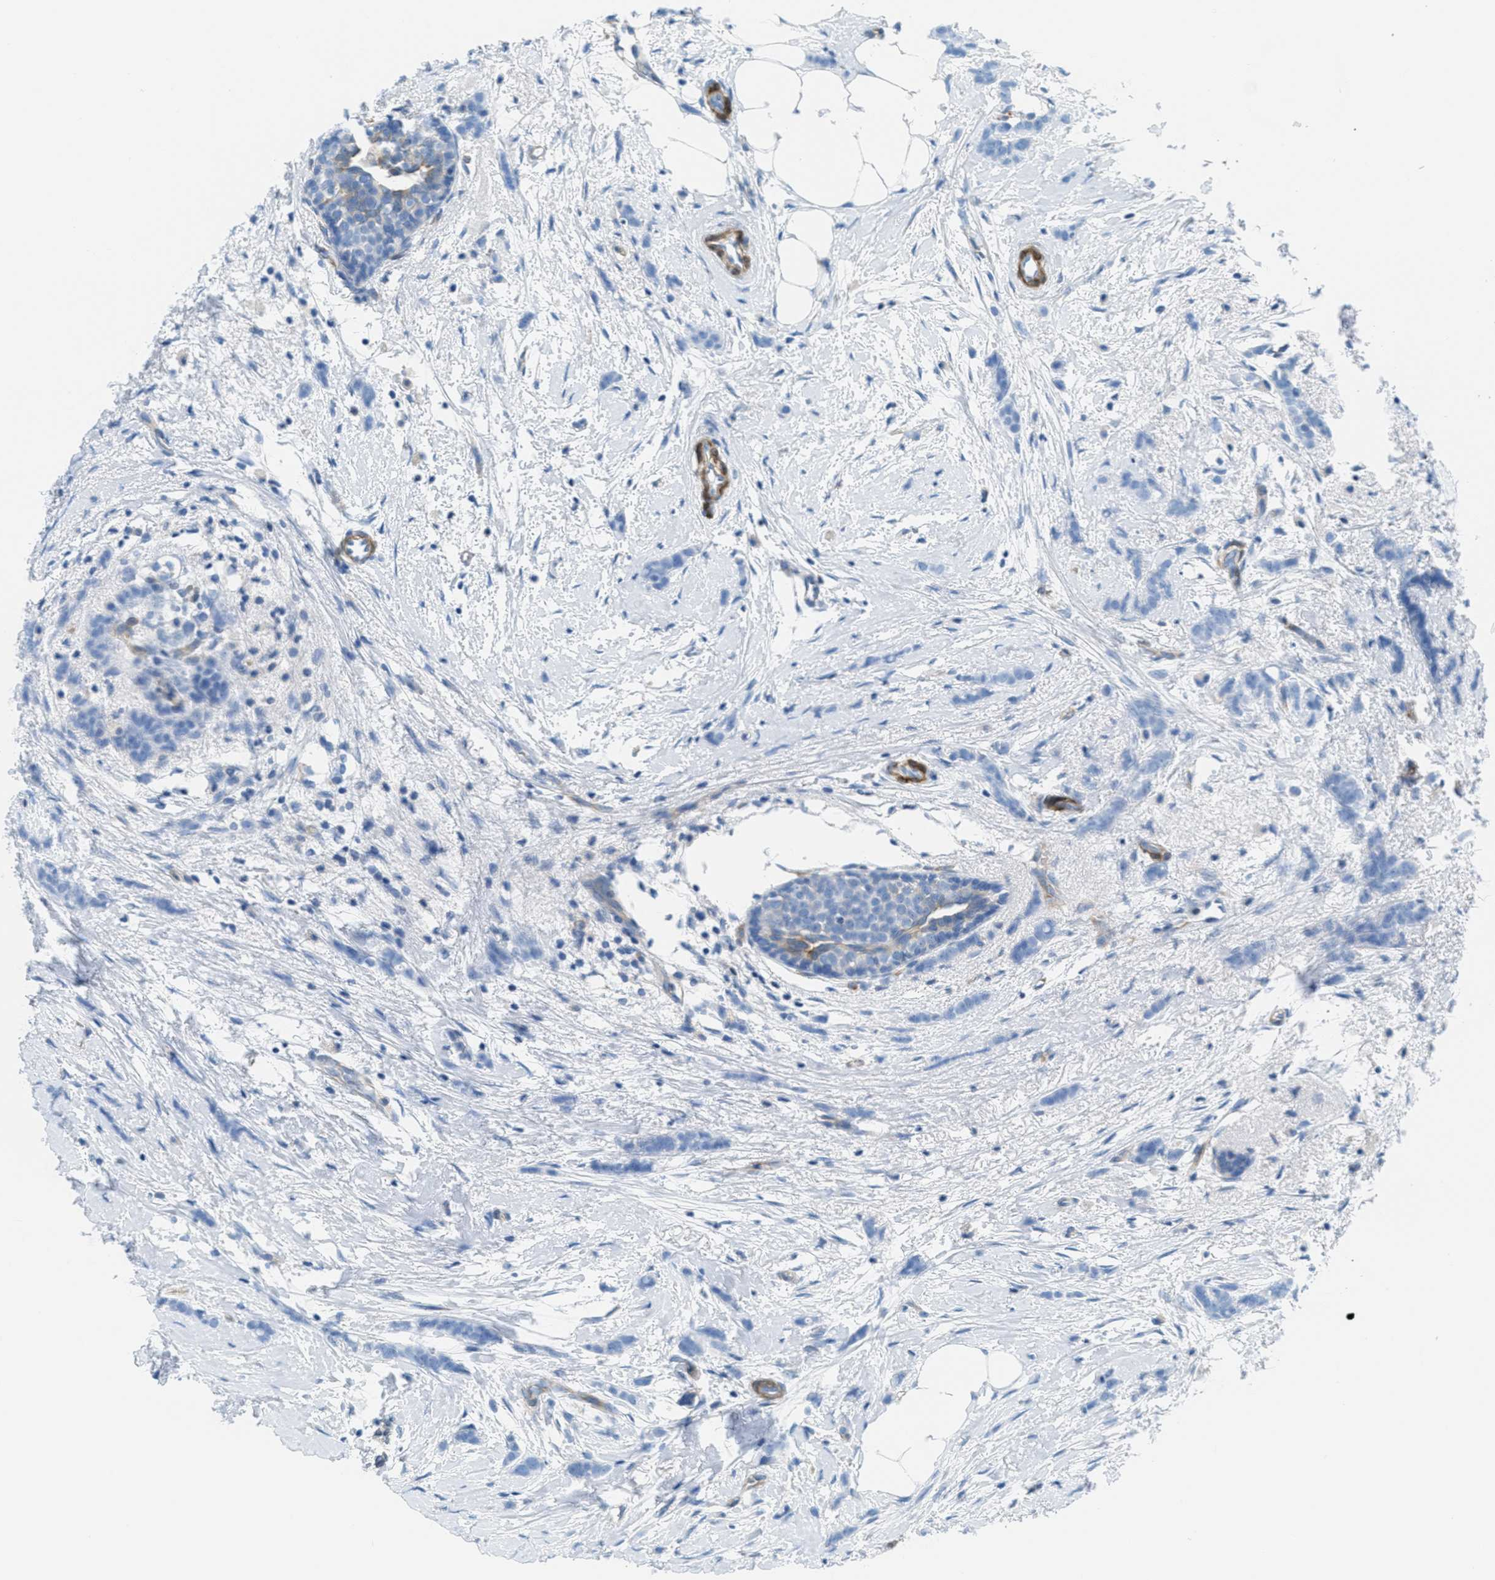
{"staining": {"intensity": "negative", "quantity": "none", "location": "none"}, "tissue": "breast cancer", "cell_type": "Tumor cells", "image_type": "cancer", "snomed": [{"axis": "morphology", "description": "Lobular carcinoma, in situ"}, {"axis": "morphology", "description": "Lobular carcinoma"}, {"axis": "topography", "description": "Breast"}], "caption": "Photomicrograph shows no protein expression in tumor cells of lobular carcinoma in situ (breast) tissue.", "gene": "MAPRE2", "patient": {"sex": "female", "age": 41}}